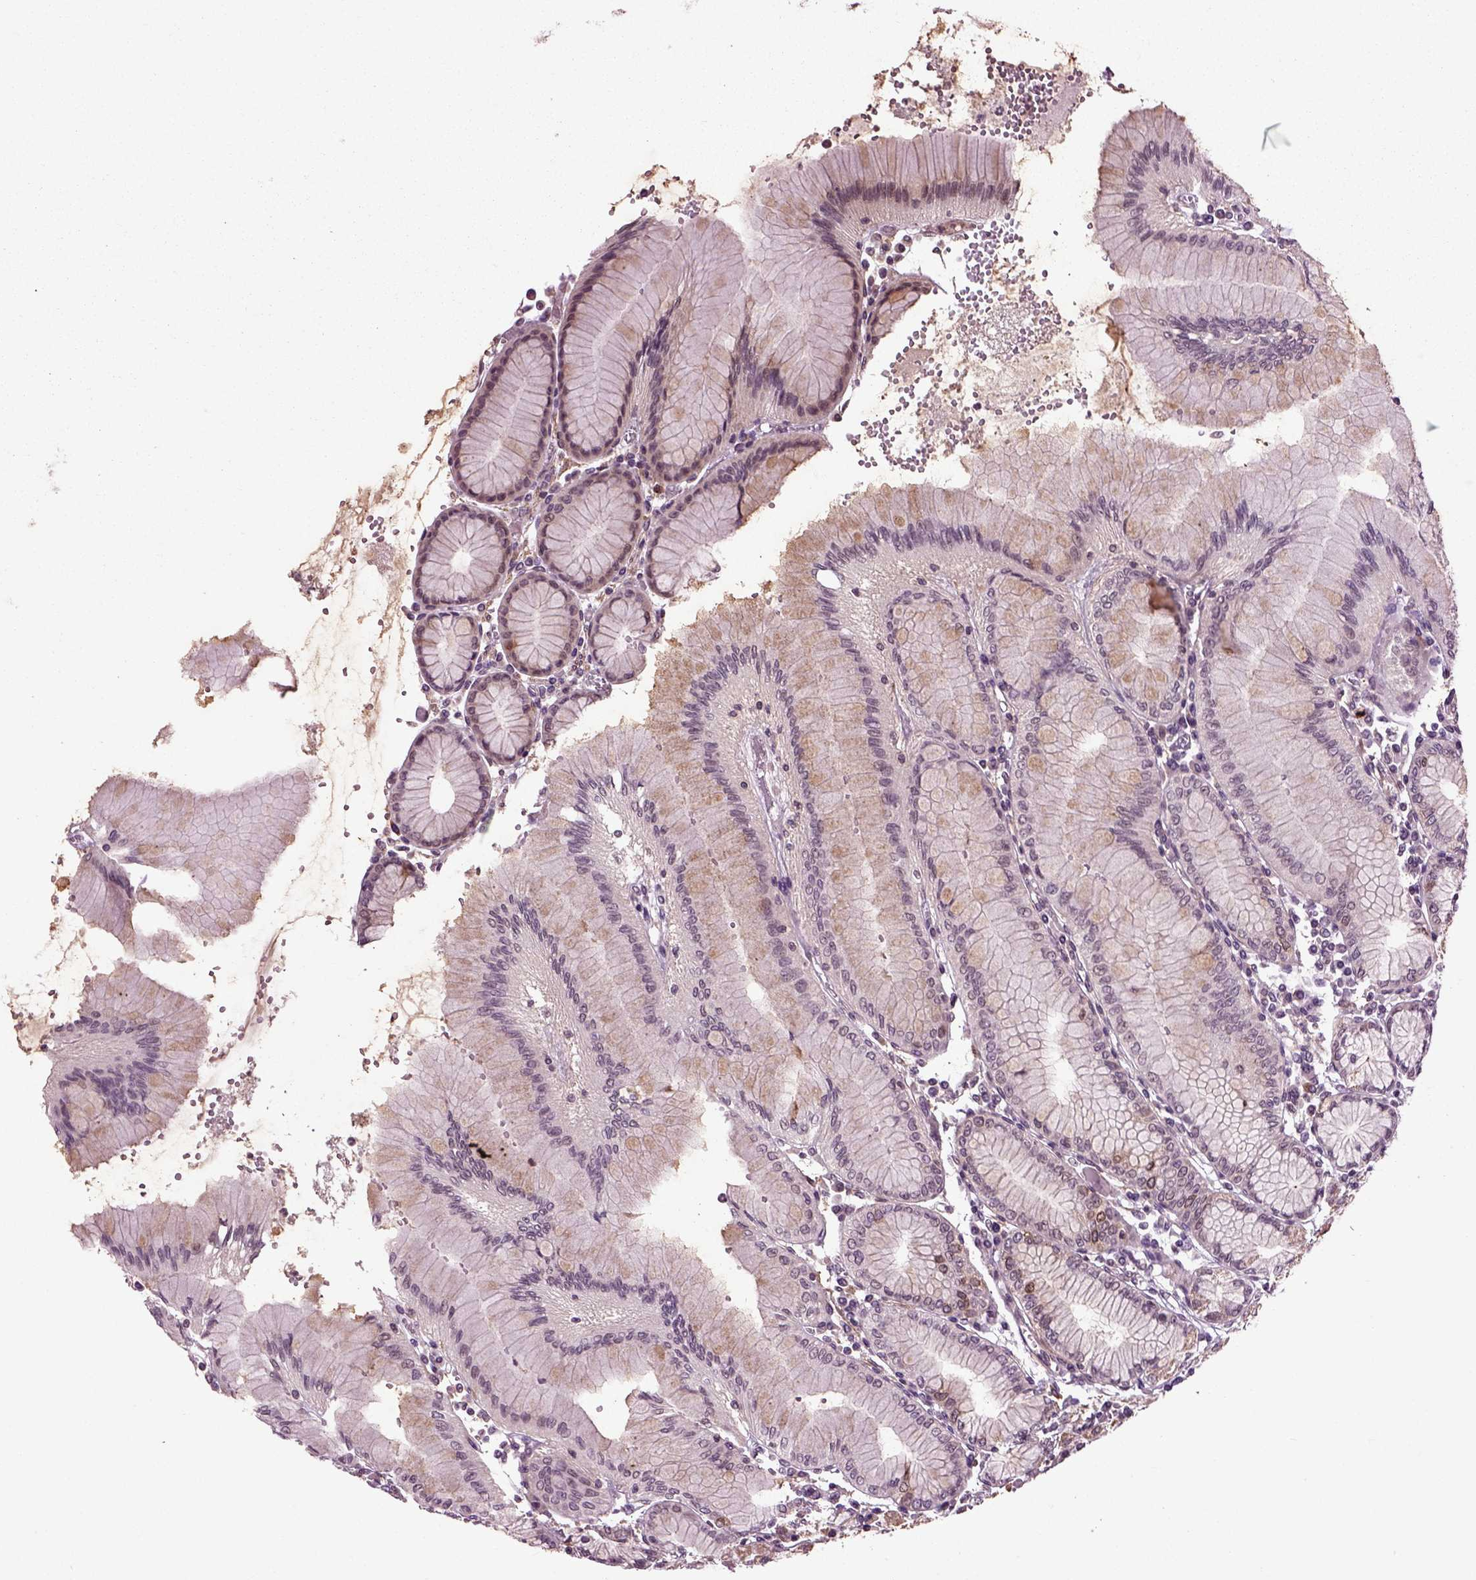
{"staining": {"intensity": "moderate", "quantity": "25%-75%", "location": "cytoplasmic/membranous"}, "tissue": "stomach", "cell_type": "Glandular cells", "image_type": "normal", "snomed": [{"axis": "morphology", "description": "Normal tissue, NOS"}, {"axis": "topography", "description": "Skeletal muscle"}, {"axis": "topography", "description": "Stomach"}], "caption": "Stomach stained for a protein displays moderate cytoplasmic/membranous positivity in glandular cells. The staining is performed using DAB brown chromogen to label protein expression. The nuclei are counter-stained blue using hematoxylin.", "gene": "KNSTRN", "patient": {"sex": "female", "age": 57}}